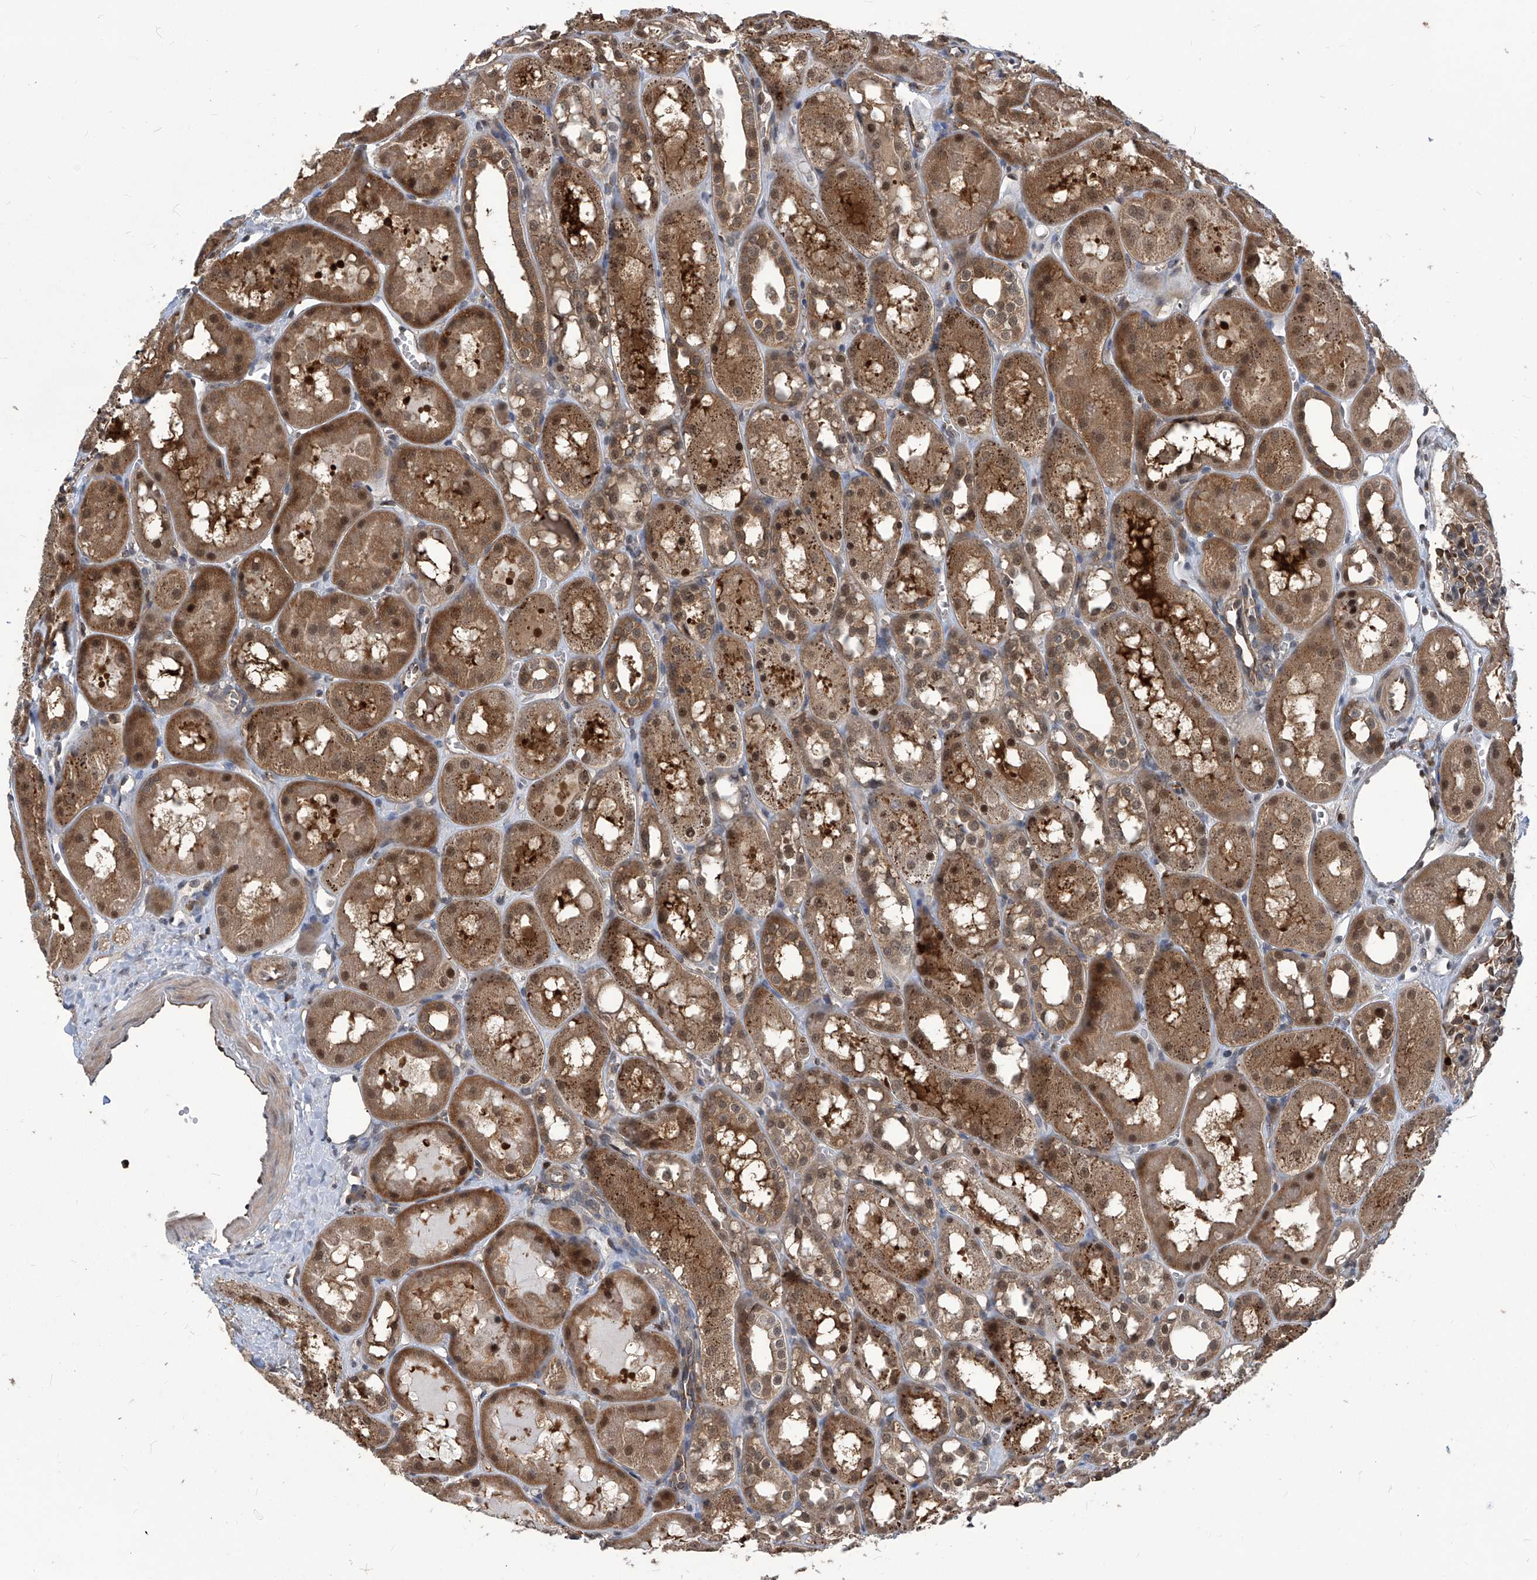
{"staining": {"intensity": "moderate", "quantity": "<25%", "location": "cytoplasmic/membranous,nuclear"}, "tissue": "kidney", "cell_type": "Cells in glomeruli", "image_type": "normal", "snomed": [{"axis": "morphology", "description": "Normal tissue, NOS"}, {"axis": "topography", "description": "Kidney"}], "caption": "Unremarkable kidney was stained to show a protein in brown. There is low levels of moderate cytoplasmic/membranous,nuclear staining in approximately <25% of cells in glomeruli.", "gene": "PSMB1", "patient": {"sex": "male", "age": 16}}